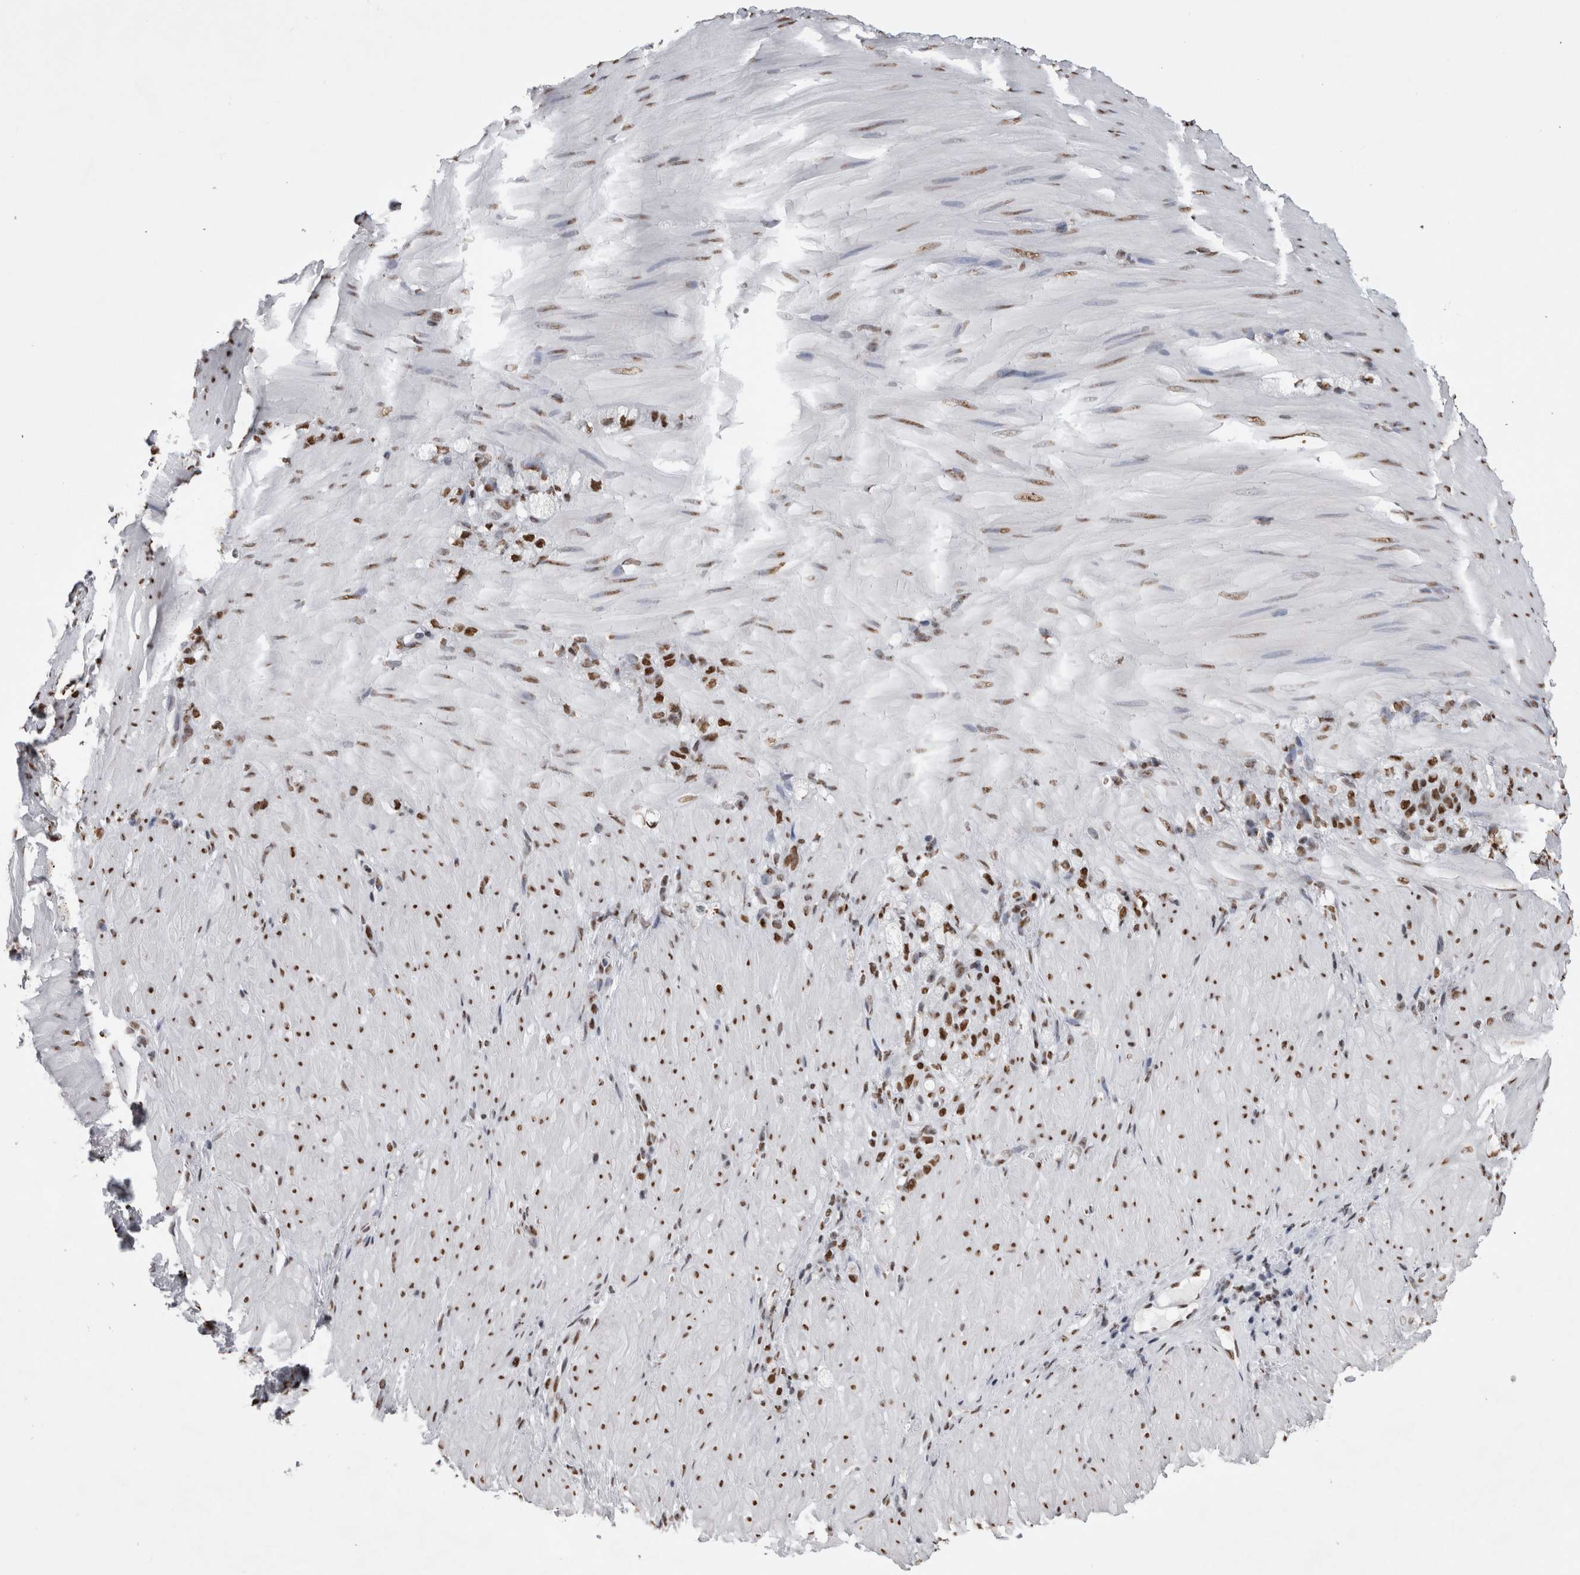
{"staining": {"intensity": "strong", "quantity": ">75%", "location": "nuclear"}, "tissue": "stomach cancer", "cell_type": "Tumor cells", "image_type": "cancer", "snomed": [{"axis": "morphology", "description": "Normal tissue, NOS"}, {"axis": "morphology", "description": "Adenocarcinoma, NOS"}, {"axis": "topography", "description": "Stomach"}], "caption": "Human stomach cancer stained for a protein (brown) shows strong nuclear positive positivity in approximately >75% of tumor cells.", "gene": "ALPK3", "patient": {"sex": "male", "age": 82}}